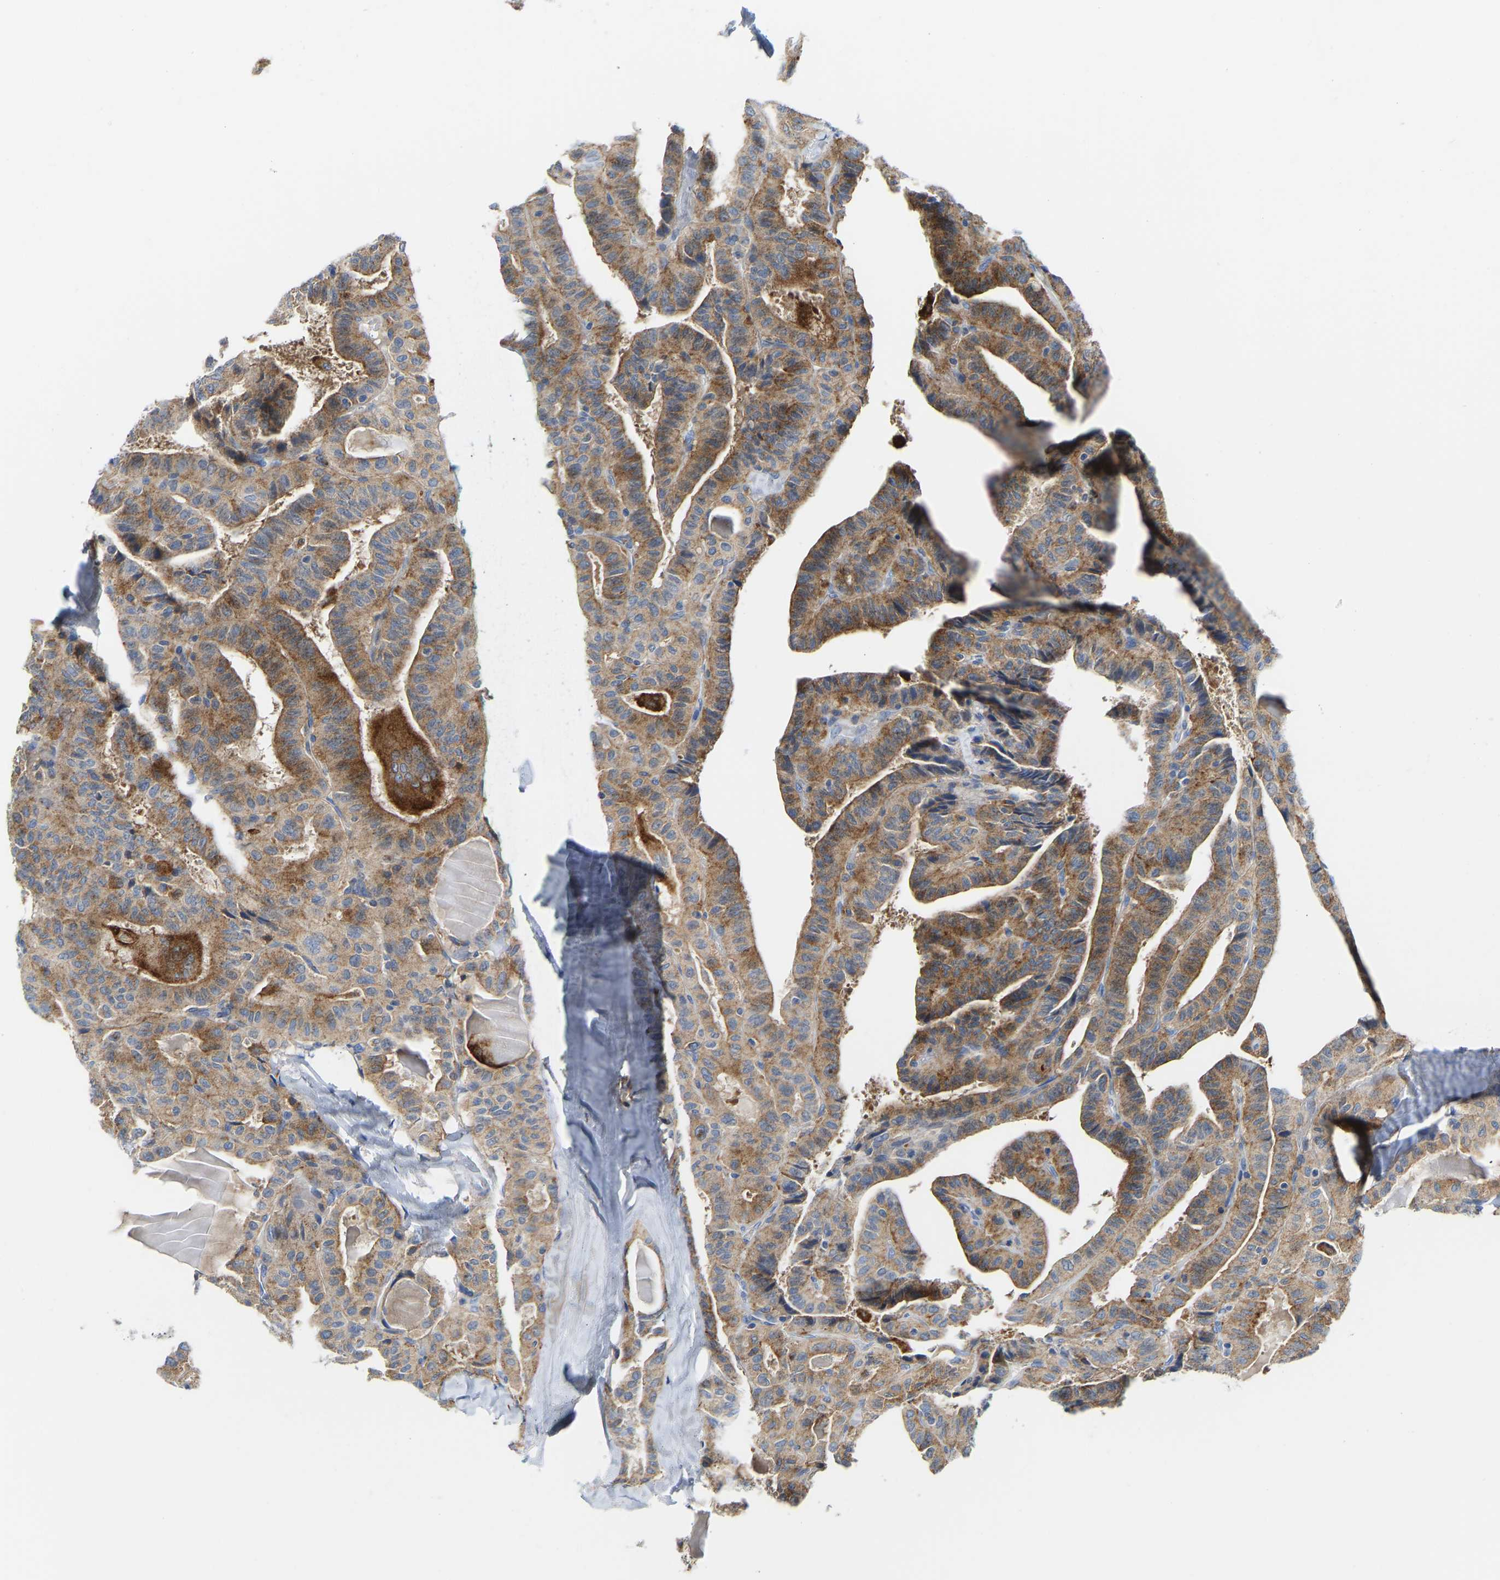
{"staining": {"intensity": "moderate", "quantity": ">75%", "location": "cytoplasmic/membranous"}, "tissue": "thyroid cancer", "cell_type": "Tumor cells", "image_type": "cancer", "snomed": [{"axis": "morphology", "description": "Papillary adenocarcinoma, NOS"}, {"axis": "topography", "description": "Thyroid gland"}], "caption": "There is medium levels of moderate cytoplasmic/membranous staining in tumor cells of thyroid papillary adenocarcinoma, as demonstrated by immunohistochemical staining (brown color).", "gene": "ATP6V1E1", "patient": {"sex": "male", "age": 77}}